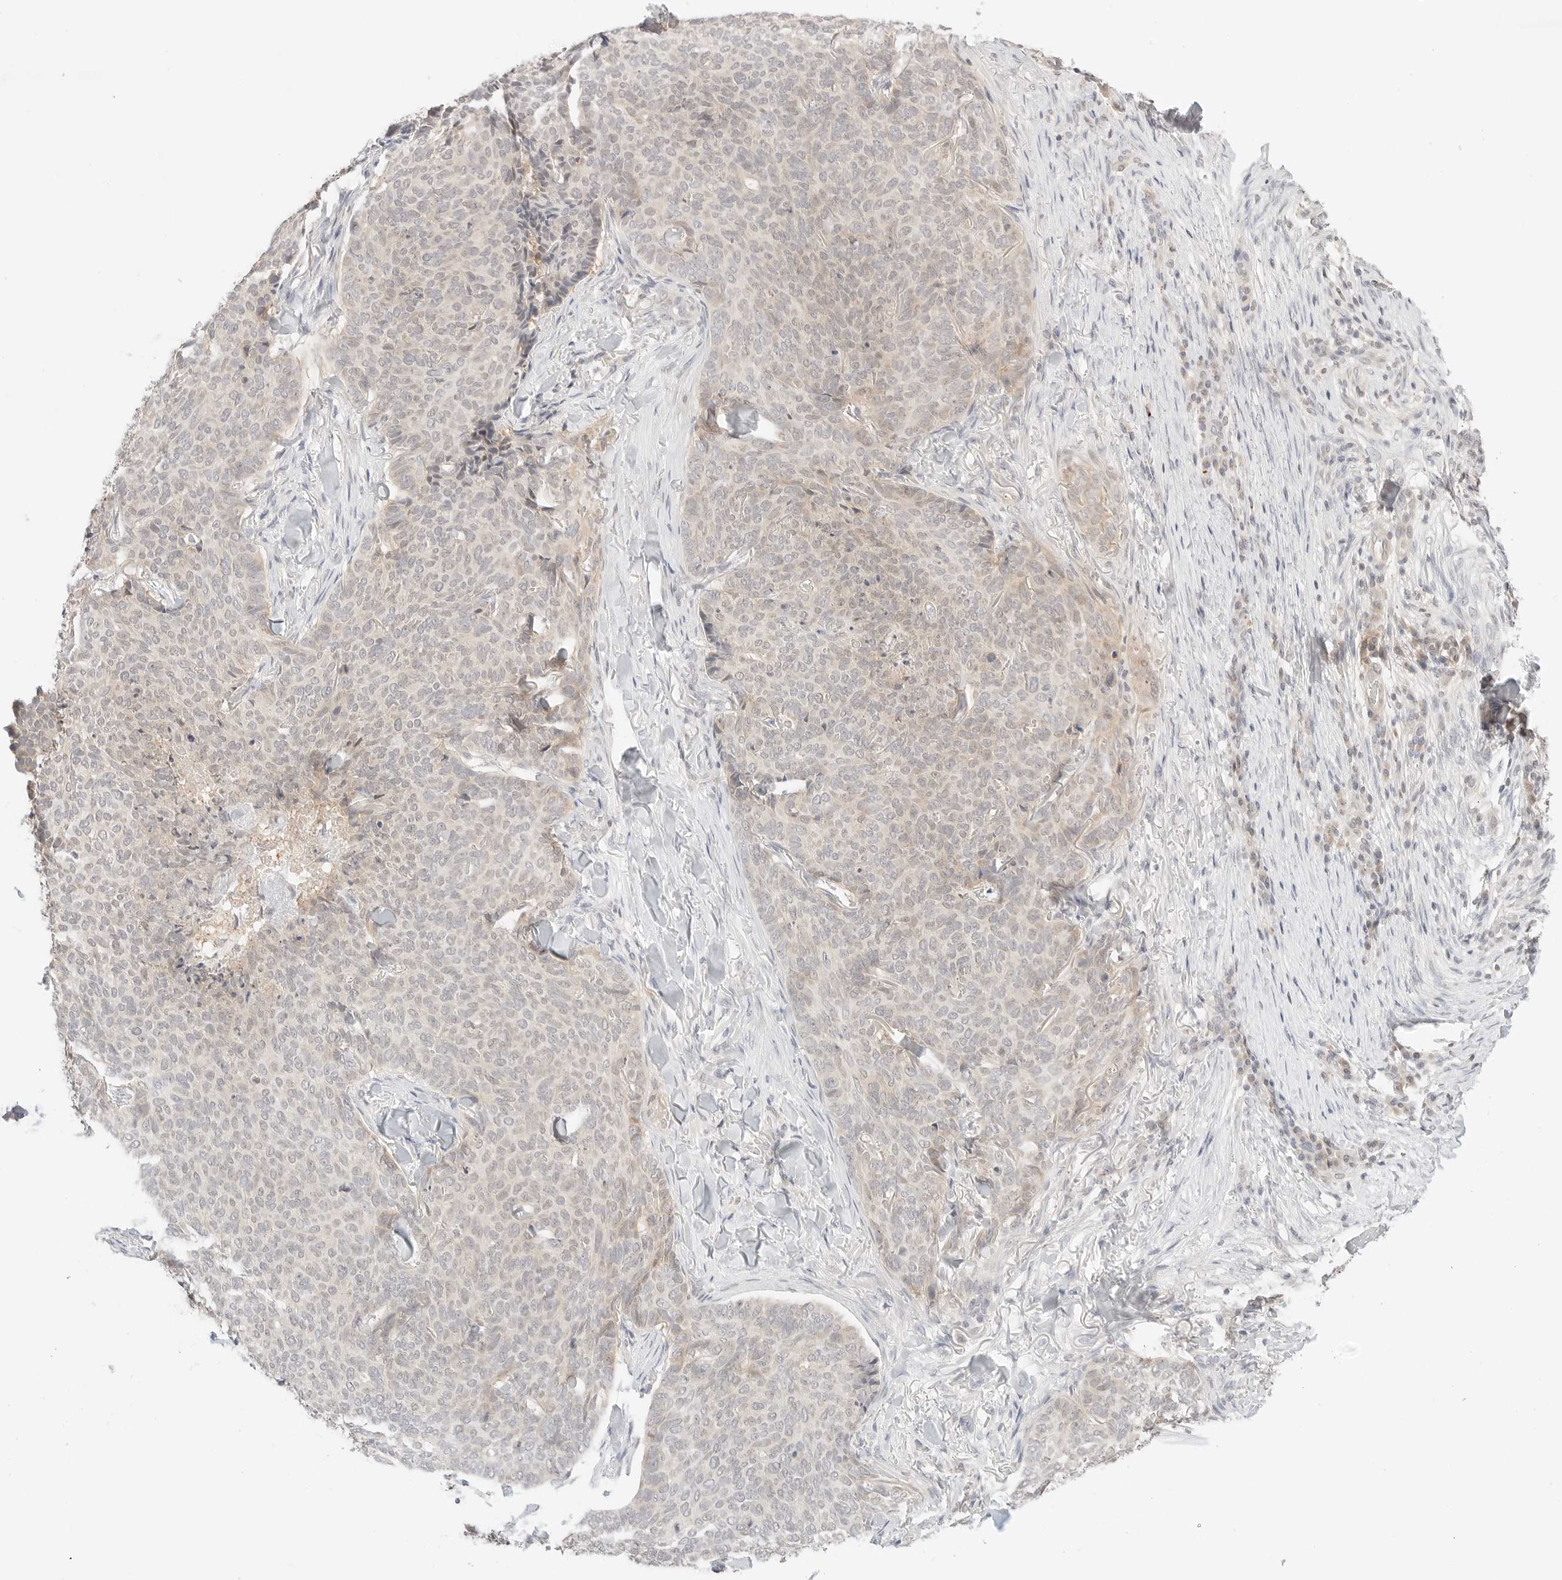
{"staining": {"intensity": "moderate", "quantity": "<25%", "location": "cytoplasmic/membranous"}, "tissue": "skin cancer", "cell_type": "Tumor cells", "image_type": "cancer", "snomed": [{"axis": "morphology", "description": "Normal tissue, NOS"}, {"axis": "morphology", "description": "Basal cell carcinoma"}, {"axis": "topography", "description": "Skin"}], "caption": "IHC histopathology image of human skin basal cell carcinoma stained for a protein (brown), which shows low levels of moderate cytoplasmic/membranous staining in about <25% of tumor cells.", "gene": "GNAS", "patient": {"sex": "male", "age": 50}}